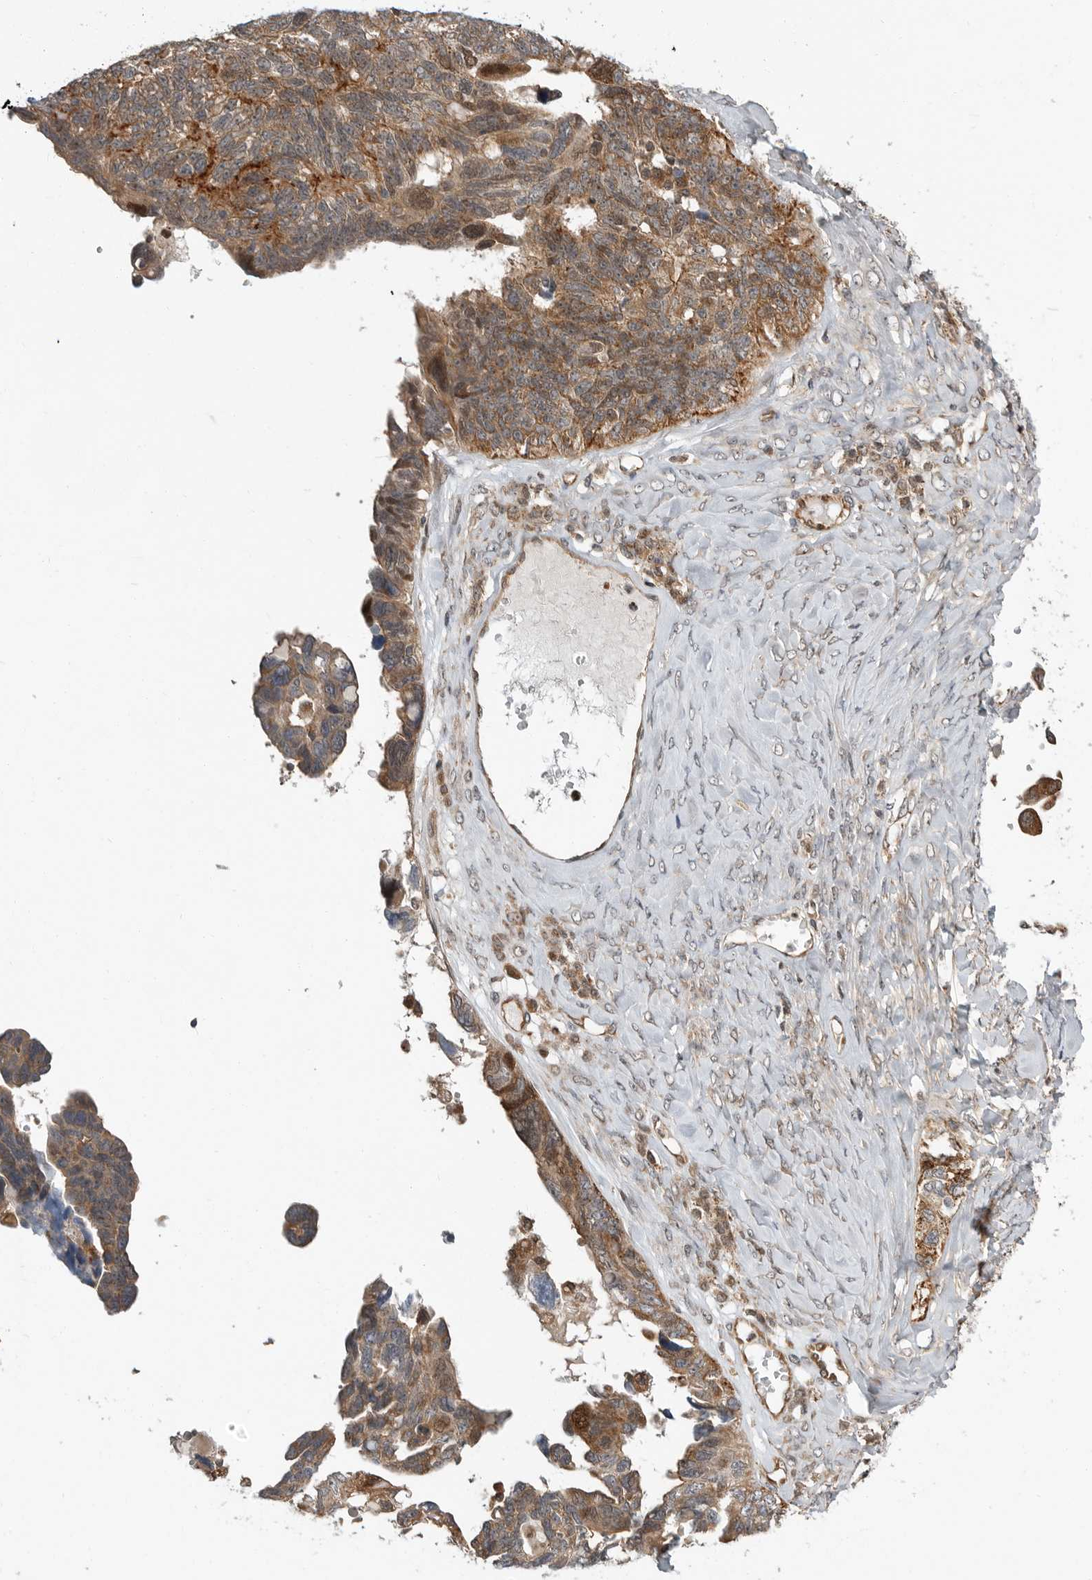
{"staining": {"intensity": "moderate", "quantity": ">75%", "location": "cytoplasmic/membranous"}, "tissue": "ovarian cancer", "cell_type": "Tumor cells", "image_type": "cancer", "snomed": [{"axis": "morphology", "description": "Cystadenocarcinoma, serous, NOS"}, {"axis": "topography", "description": "Ovary"}], "caption": "Approximately >75% of tumor cells in human serous cystadenocarcinoma (ovarian) demonstrate moderate cytoplasmic/membranous protein positivity as visualized by brown immunohistochemical staining.", "gene": "STRAP", "patient": {"sex": "female", "age": 79}}